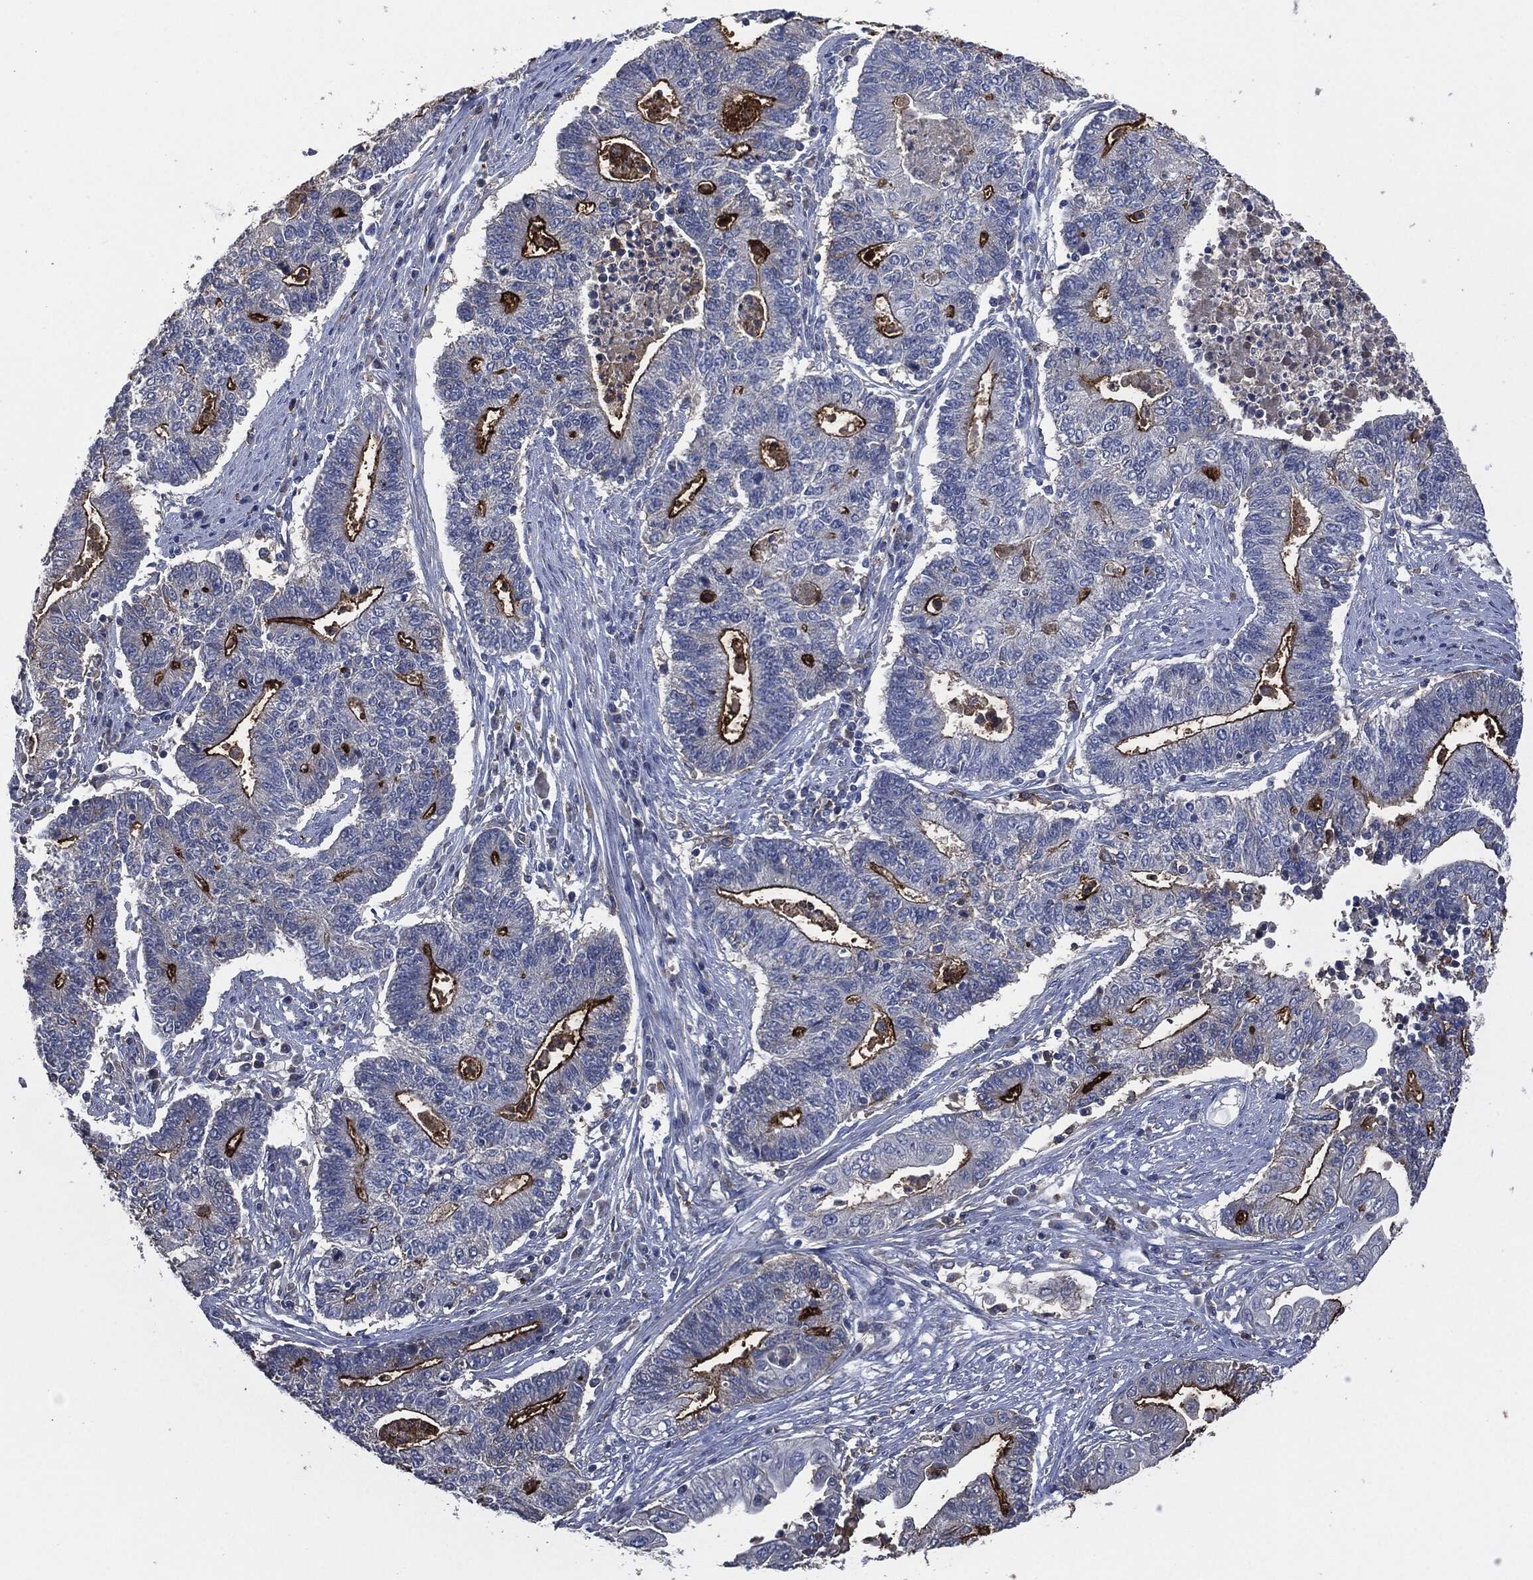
{"staining": {"intensity": "strong", "quantity": "25%-75%", "location": "cytoplasmic/membranous"}, "tissue": "endometrial cancer", "cell_type": "Tumor cells", "image_type": "cancer", "snomed": [{"axis": "morphology", "description": "Adenocarcinoma, NOS"}, {"axis": "topography", "description": "Uterus"}, {"axis": "topography", "description": "Endometrium"}], "caption": "Endometrial cancer (adenocarcinoma) stained with DAB (3,3'-diaminobenzidine) immunohistochemistry demonstrates high levels of strong cytoplasmic/membranous staining in about 25%-75% of tumor cells. (DAB IHC with brightfield microscopy, high magnification).", "gene": "CD33", "patient": {"sex": "female", "age": 54}}